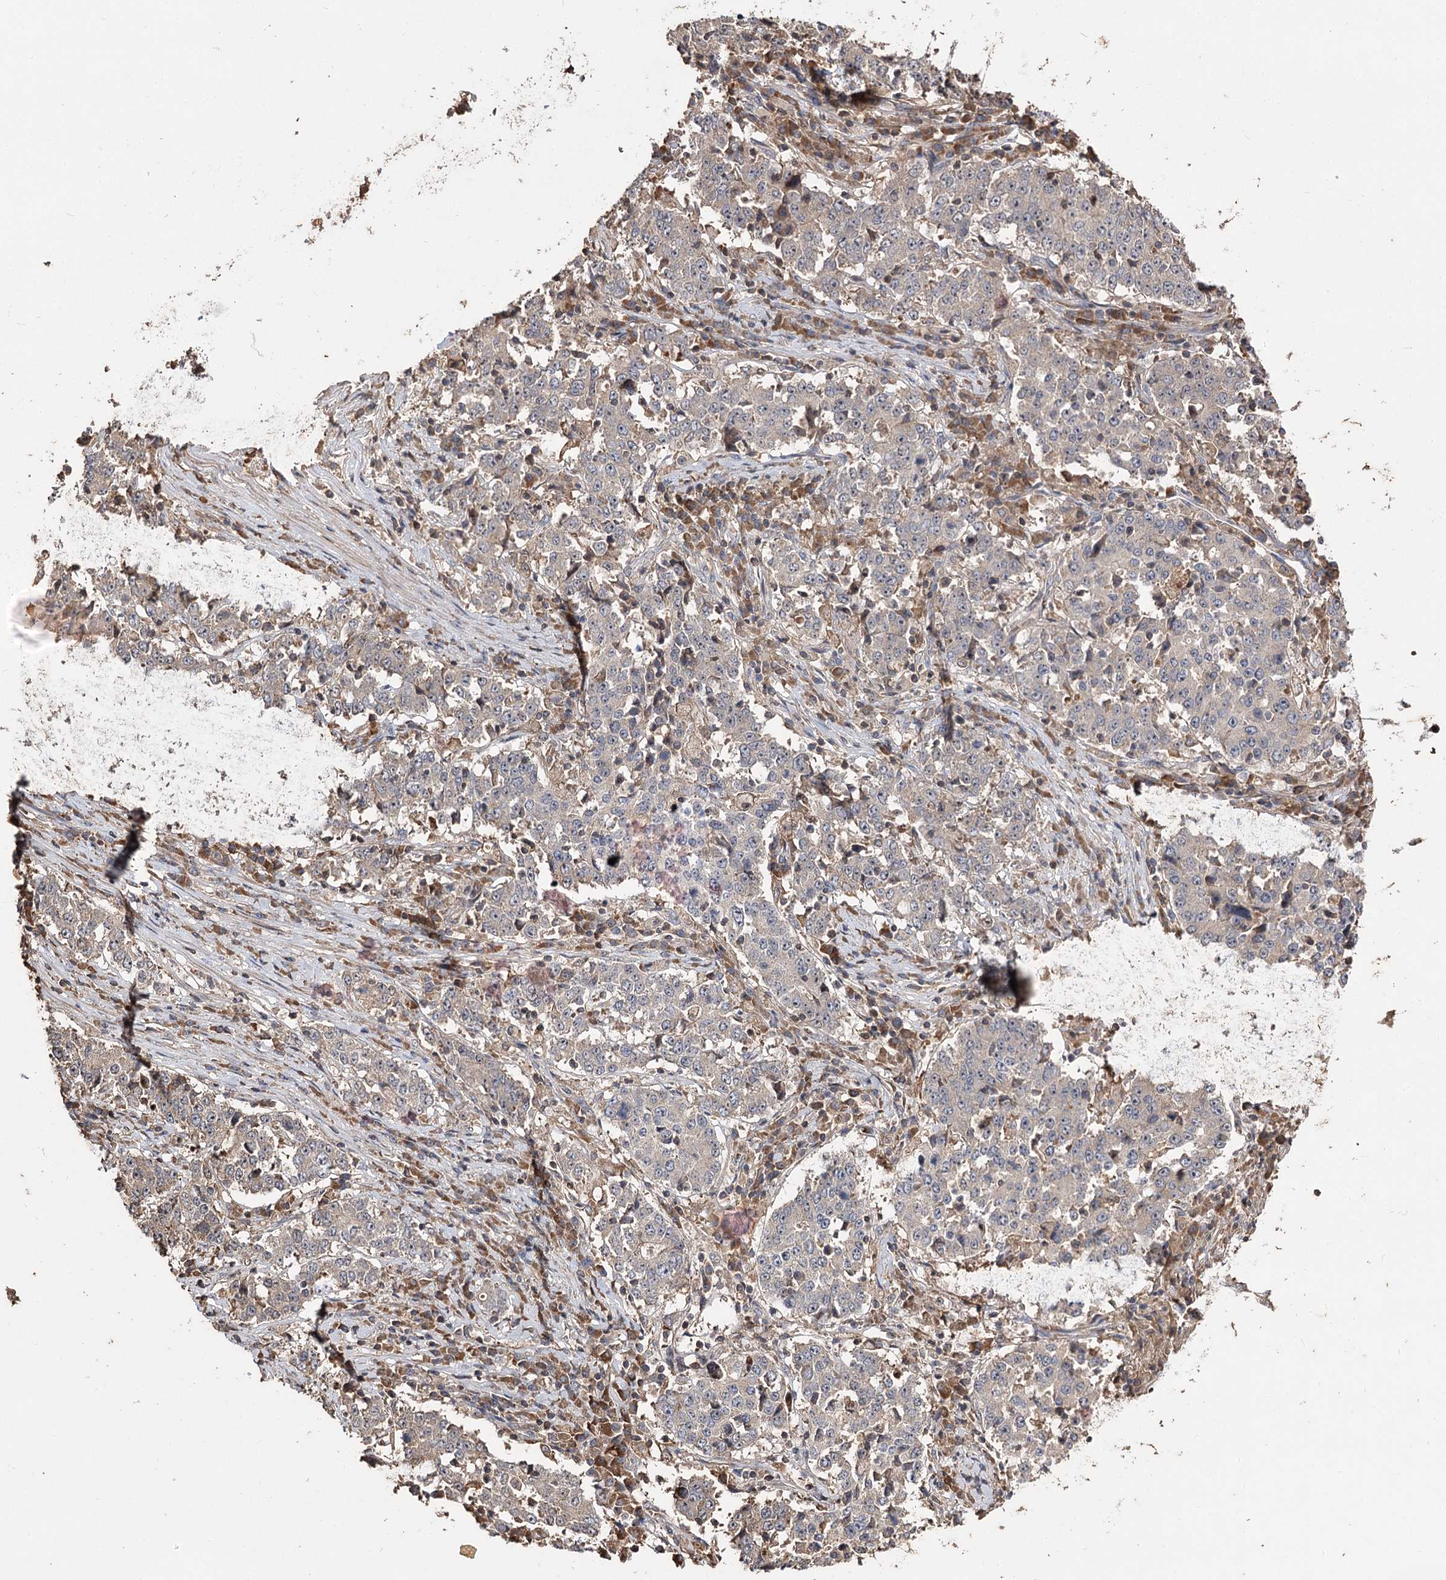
{"staining": {"intensity": "weak", "quantity": "<25%", "location": "cytoplasmic/membranous"}, "tissue": "stomach cancer", "cell_type": "Tumor cells", "image_type": "cancer", "snomed": [{"axis": "morphology", "description": "Adenocarcinoma, NOS"}, {"axis": "topography", "description": "Stomach"}], "caption": "Tumor cells show no significant protein expression in adenocarcinoma (stomach).", "gene": "FAM53B", "patient": {"sex": "male", "age": 59}}